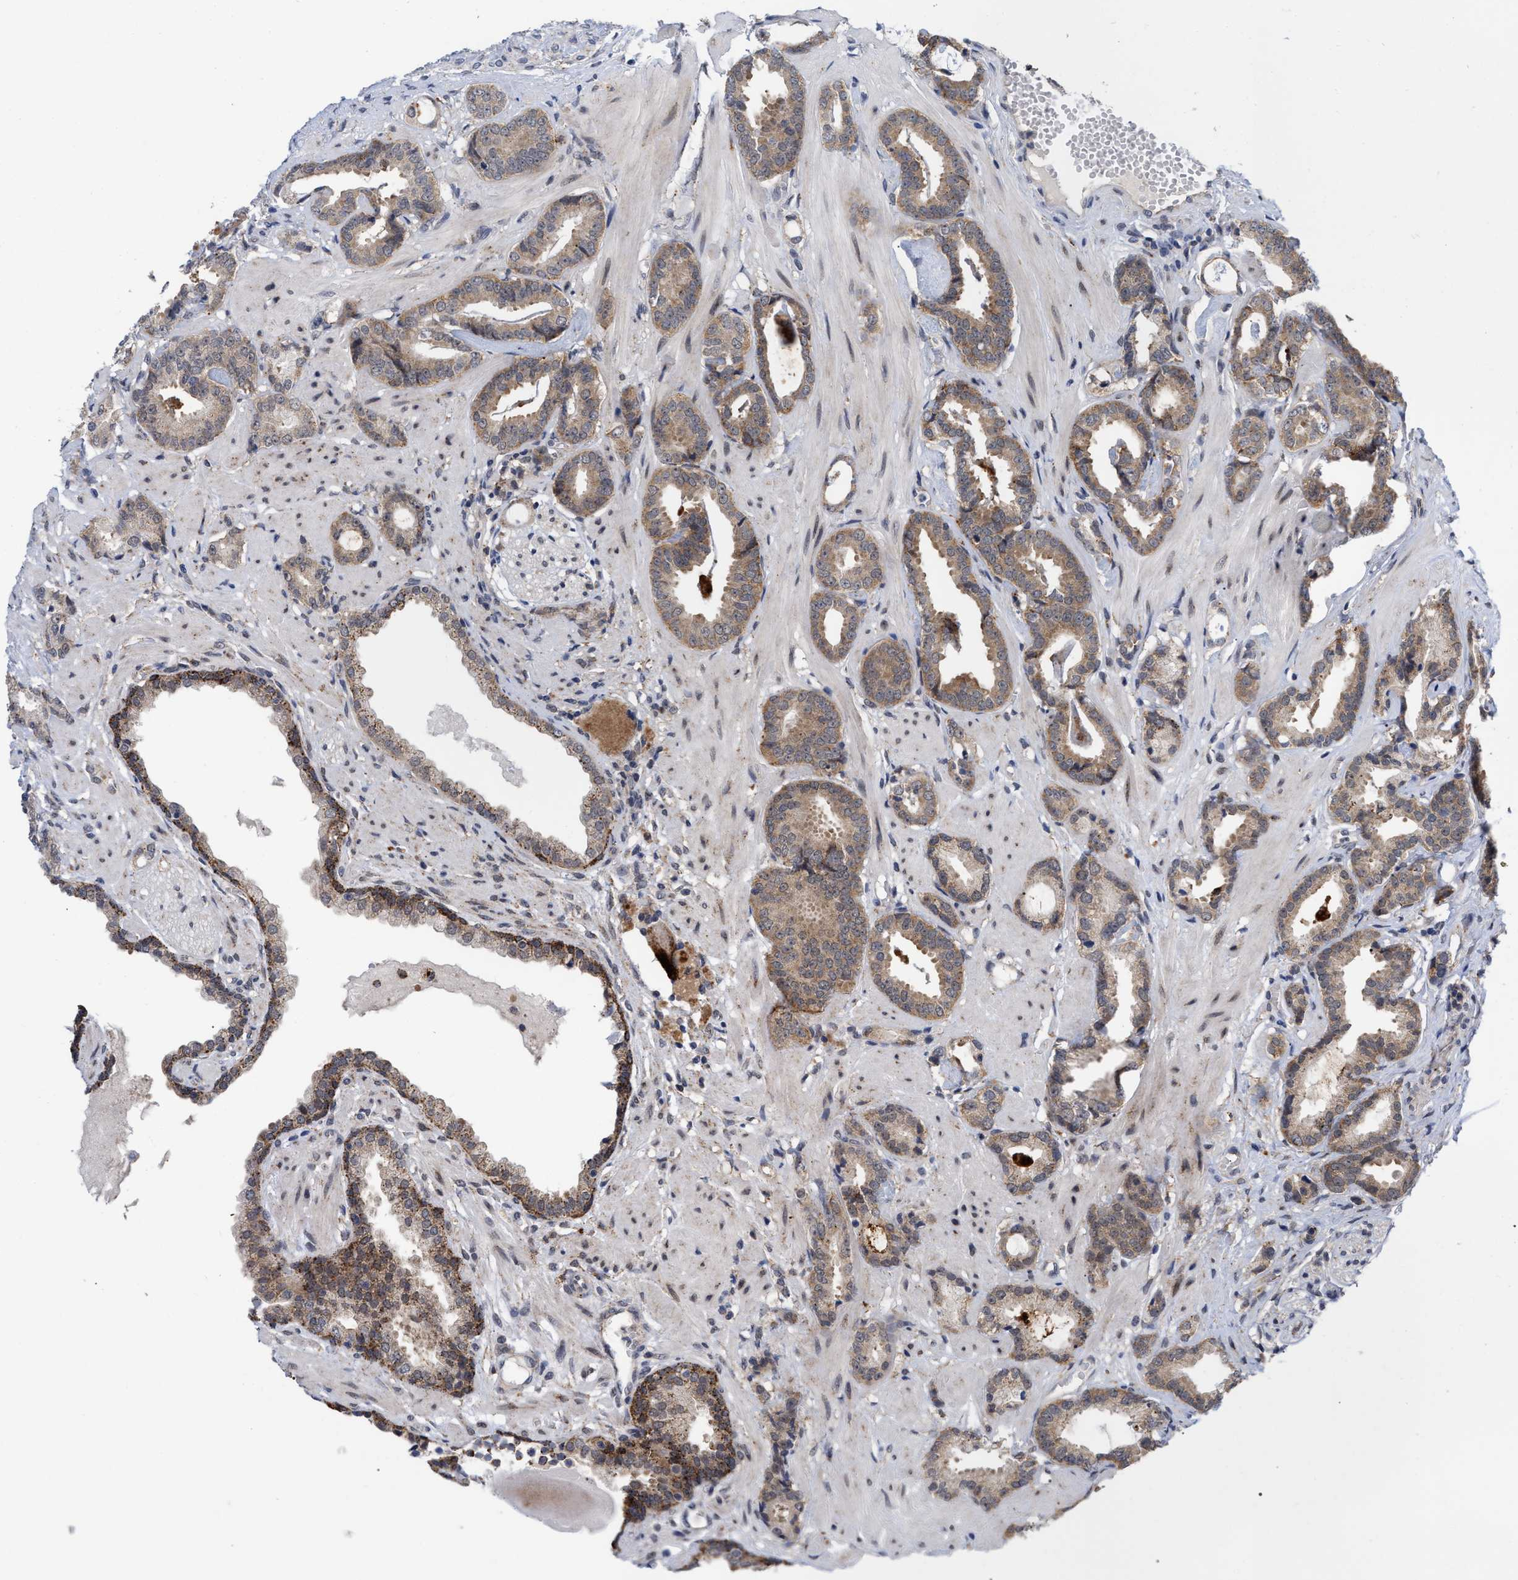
{"staining": {"intensity": "moderate", "quantity": ">75%", "location": "cytoplasmic/membranous"}, "tissue": "prostate cancer", "cell_type": "Tumor cells", "image_type": "cancer", "snomed": [{"axis": "morphology", "description": "Adenocarcinoma, Low grade"}, {"axis": "topography", "description": "Prostate"}], "caption": "The photomicrograph demonstrates immunohistochemical staining of low-grade adenocarcinoma (prostate). There is moderate cytoplasmic/membranous staining is appreciated in about >75% of tumor cells. The protein is stained brown, and the nuclei are stained in blue (DAB IHC with brightfield microscopy, high magnification).", "gene": "UPF1", "patient": {"sex": "male", "age": 53}}